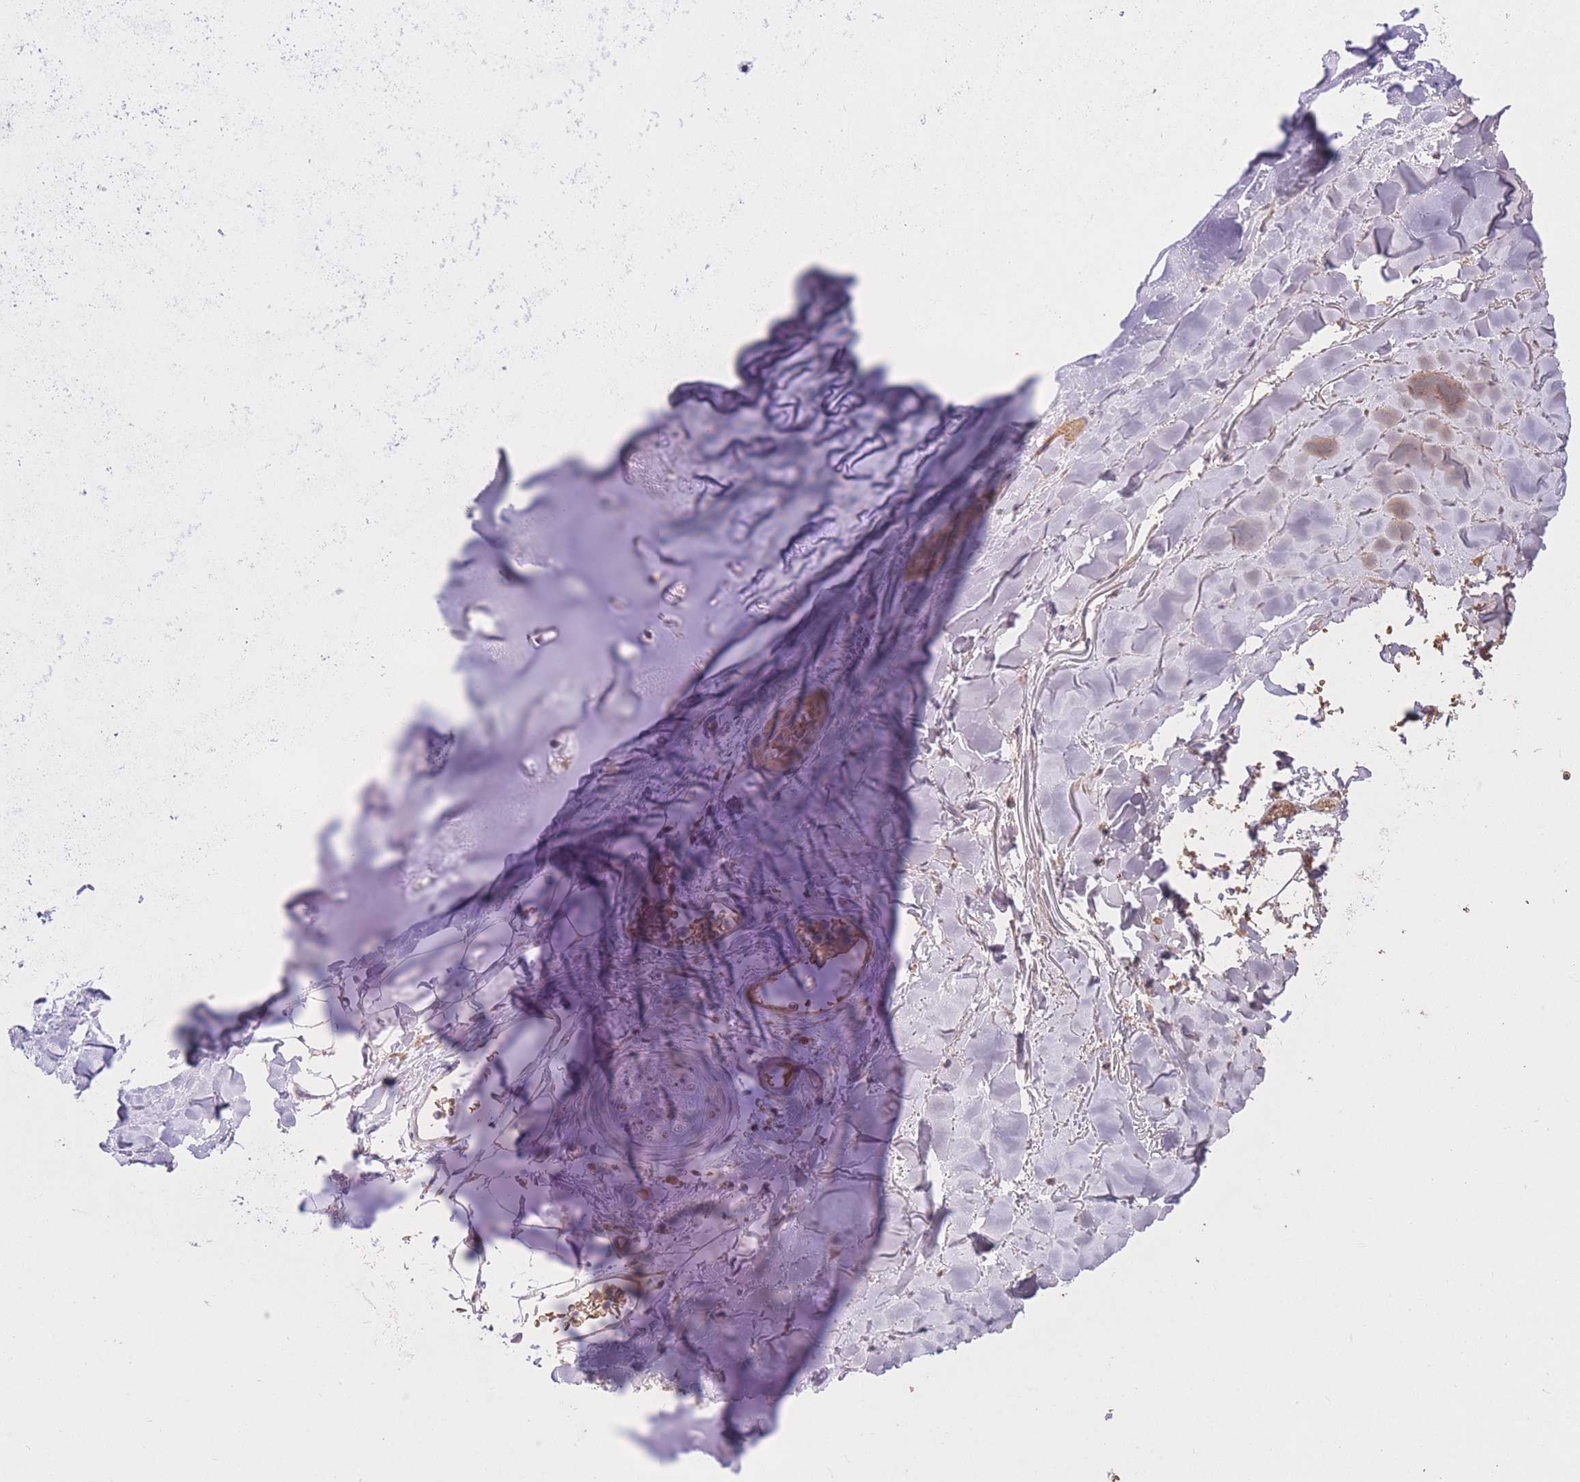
{"staining": {"intensity": "negative", "quantity": "none", "location": "none"}, "tissue": "adipose tissue", "cell_type": "Adipocytes", "image_type": "normal", "snomed": [{"axis": "morphology", "description": "Normal tissue, NOS"}, {"axis": "topography", "description": "Cartilage tissue"}], "caption": "Adipocytes show no significant protein staining in normal adipose tissue. (Brightfield microscopy of DAB (3,3'-diaminobenzidine) immunohistochemistry at high magnification).", "gene": "POLR3F", "patient": {"sex": "male", "age": 80}}